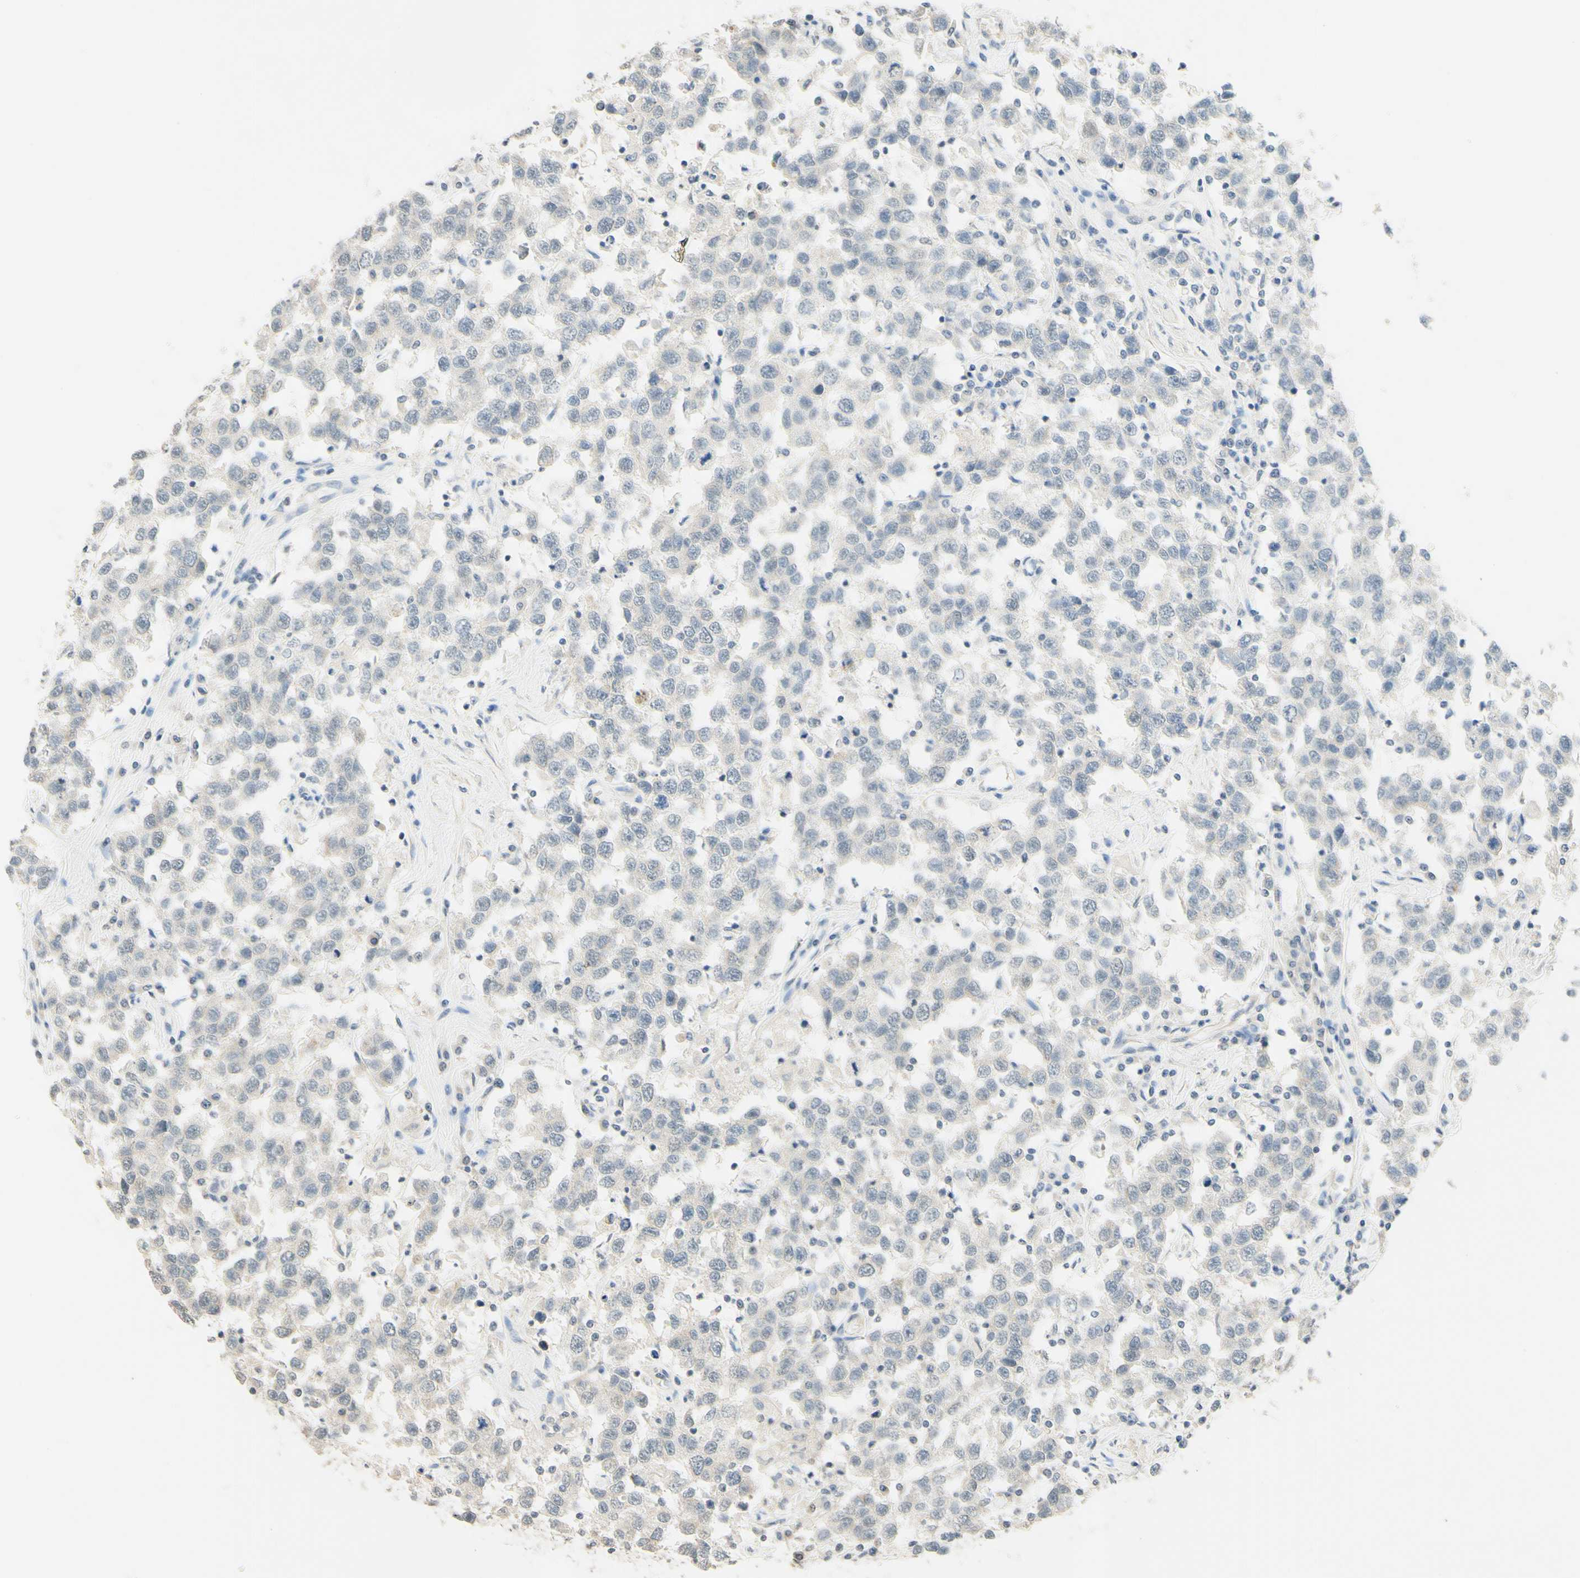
{"staining": {"intensity": "weak", "quantity": "<25%", "location": "cytoplasmic/membranous"}, "tissue": "testis cancer", "cell_type": "Tumor cells", "image_type": "cancer", "snomed": [{"axis": "morphology", "description": "Seminoma, NOS"}, {"axis": "topography", "description": "Testis"}], "caption": "Histopathology image shows no protein positivity in tumor cells of testis cancer (seminoma) tissue.", "gene": "MAG", "patient": {"sex": "male", "age": 41}}